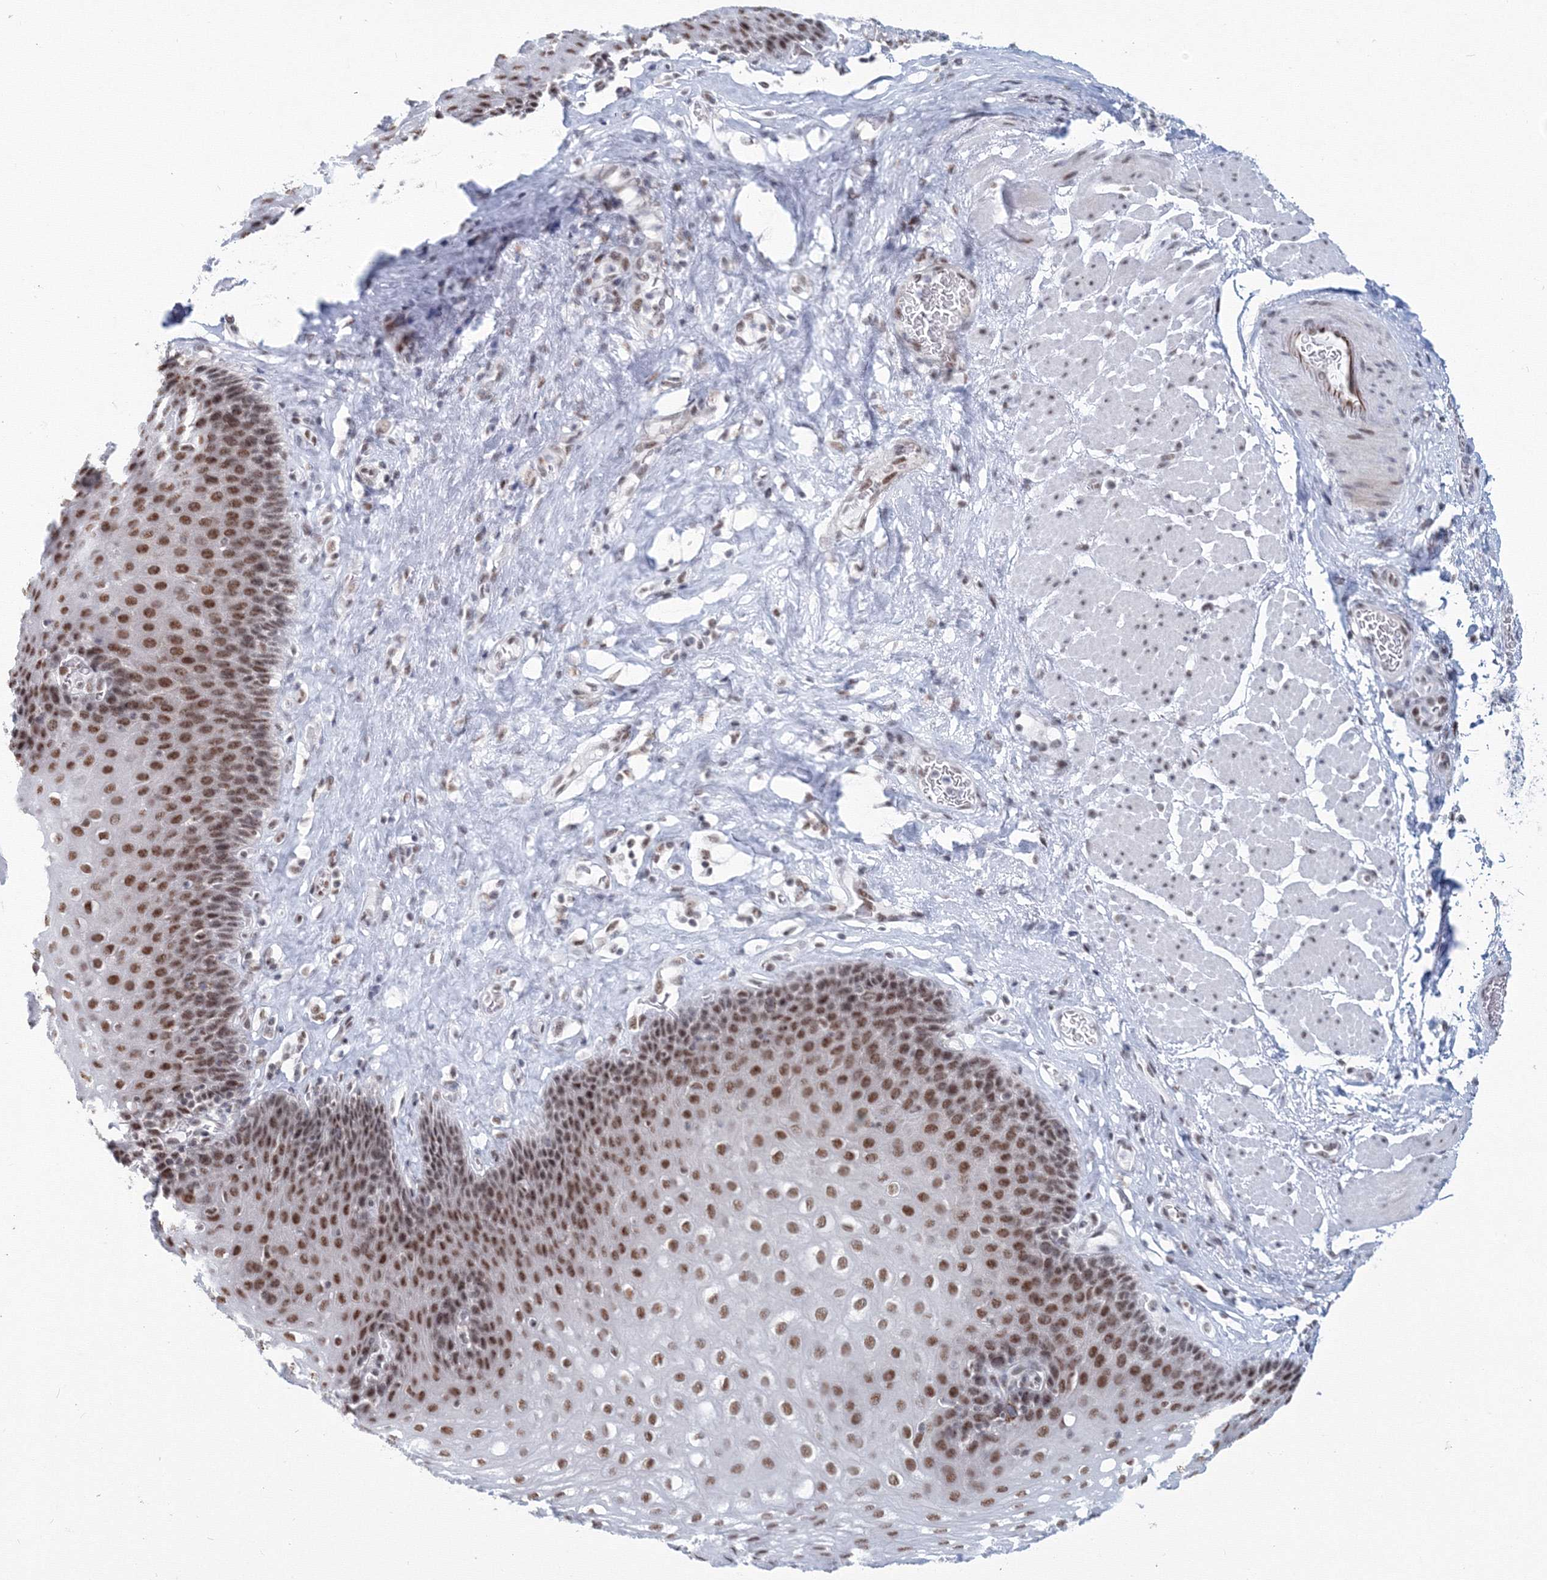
{"staining": {"intensity": "moderate", "quantity": ">75%", "location": "nuclear"}, "tissue": "esophagus", "cell_type": "Squamous epithelial cells", "image_type": "normal", "snomed": [{"axis": "morphology", "description": "Normal tissue, NOS"}, {"axis": "topography", "description": "Esophagus"}], "caption": "A photomicrograph showing moderate nuclear staining in about >75% of squamous epithelial cells in unremarkable esophagus, as visualized by brown immunohistochemical staining.", "gene": "SF3B6", "patient": {"sex": "female", "age": 66}}